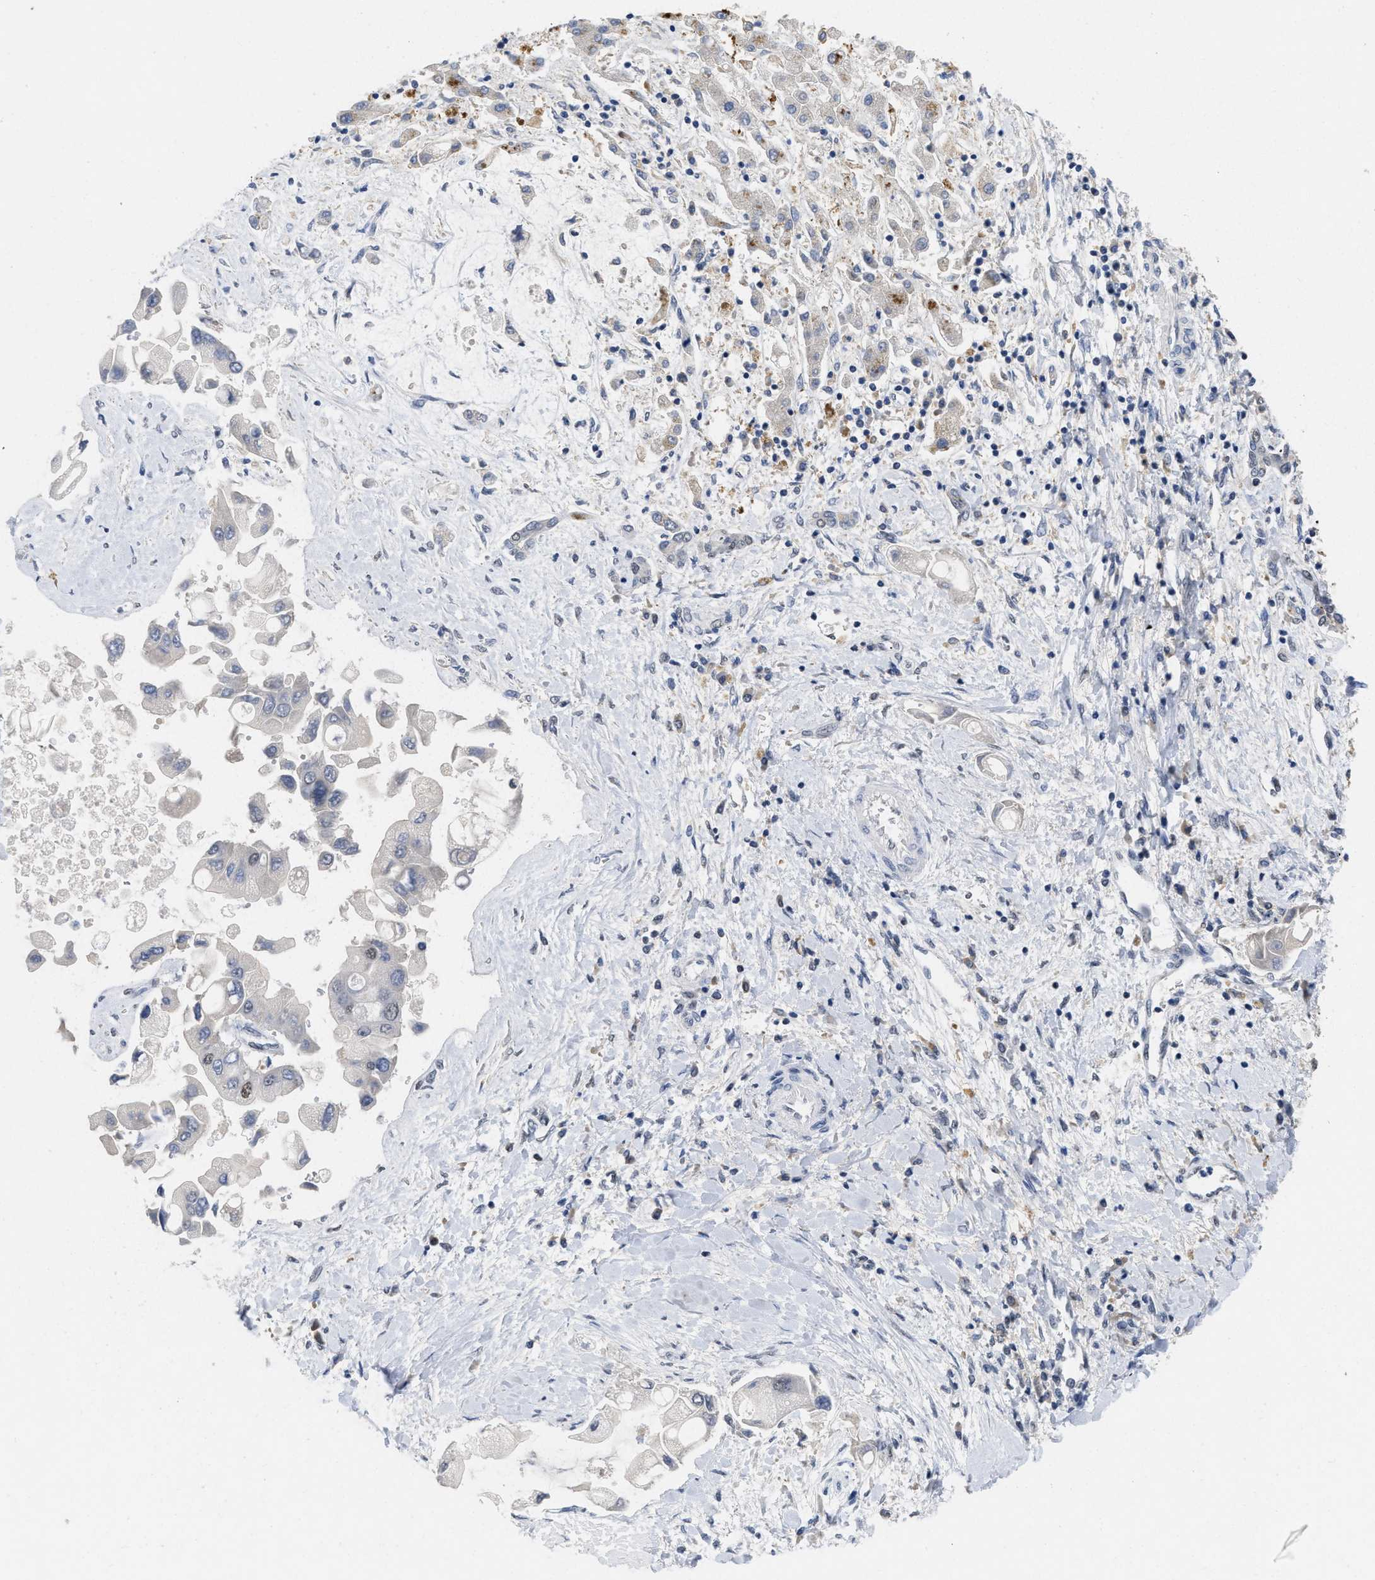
{"staining": {"intensity": "weak", "quantity": "<25%", "location": "nuclear"}, "tissue": "liver cancer", "cell_type": "Tumor cells", "image_type": "cancer", "snomed": [{"axis": "morphology", "description": "Cholangiocarcinoma"}, {"axis": "topography", "description": "Liver"}], "caption": "This is an IHC photomicrograph of human liver cancer (cholangiocarcinoma). There is no positivity in tumor cells.", "gene": "GGNBP2", "patient": {"sex": "male", "age": 50}}